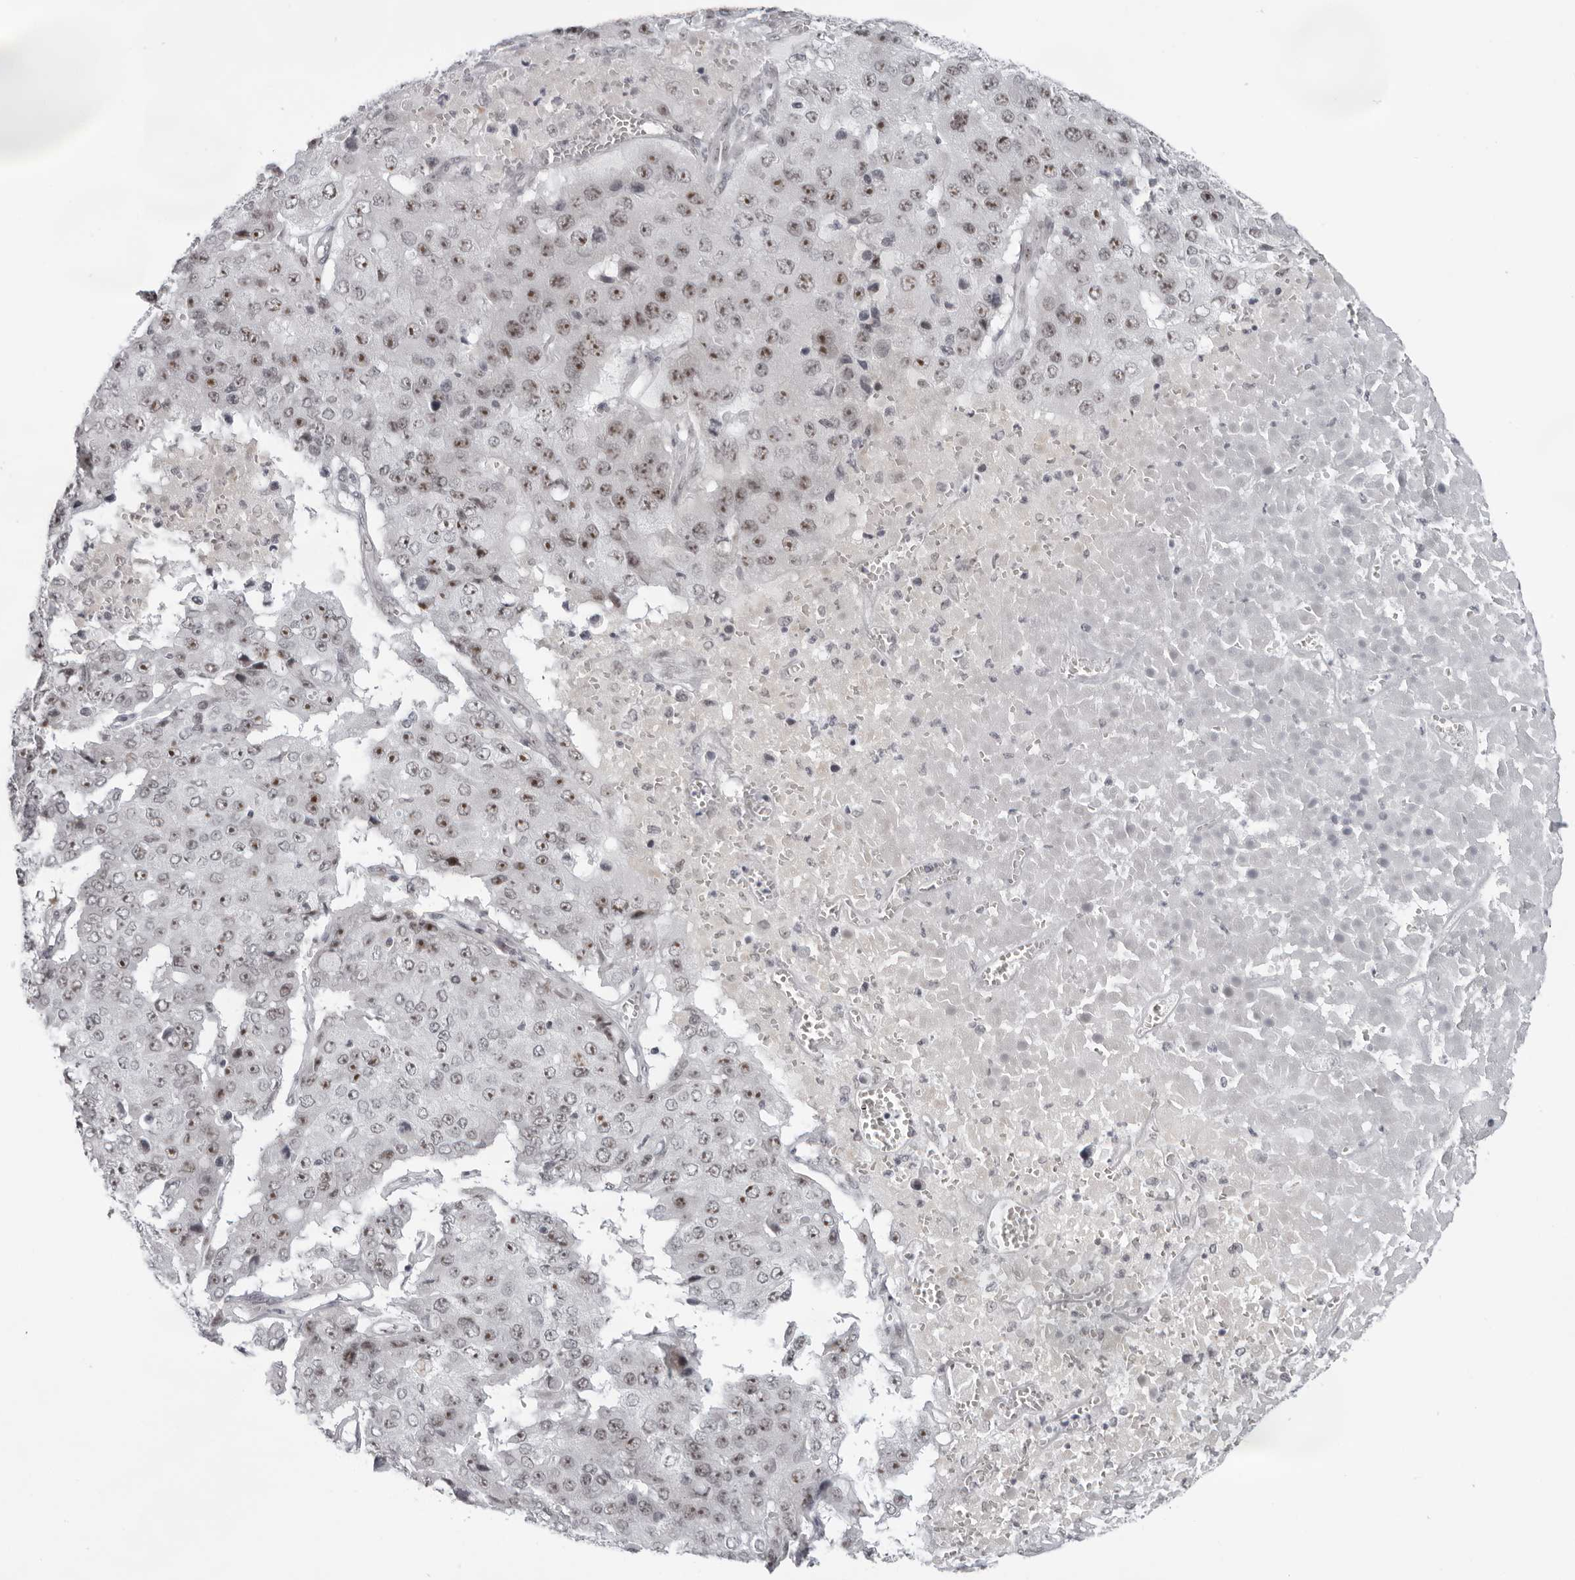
{"staining": {"intensity": "moderate", "quantity": "25%-75%", "location": "nuclear"}, "tissue": "pancreatic cancer", "cell_type": "Tumor cells", "image_type": "cancer", "snomed": [{"axis": "morphology", "description": "Adenocarcinoma, NOS"}, {"axis": "topography", "description": "Pancreas"}], "caption": "Immunohistochemical staining of adenocarcinoma (pancreatic) displays medium levels of moderate nuclear protein staining in about 25%-75% of tumor cells. The staining was performed using DAB (3,3'-diaminobenzidine), with brown indicating positive protein expression. Nuclei are stained blue with hematoxylin.", "gene": "EXOSC10", "patient": {"sex": "male", "age": 50}}